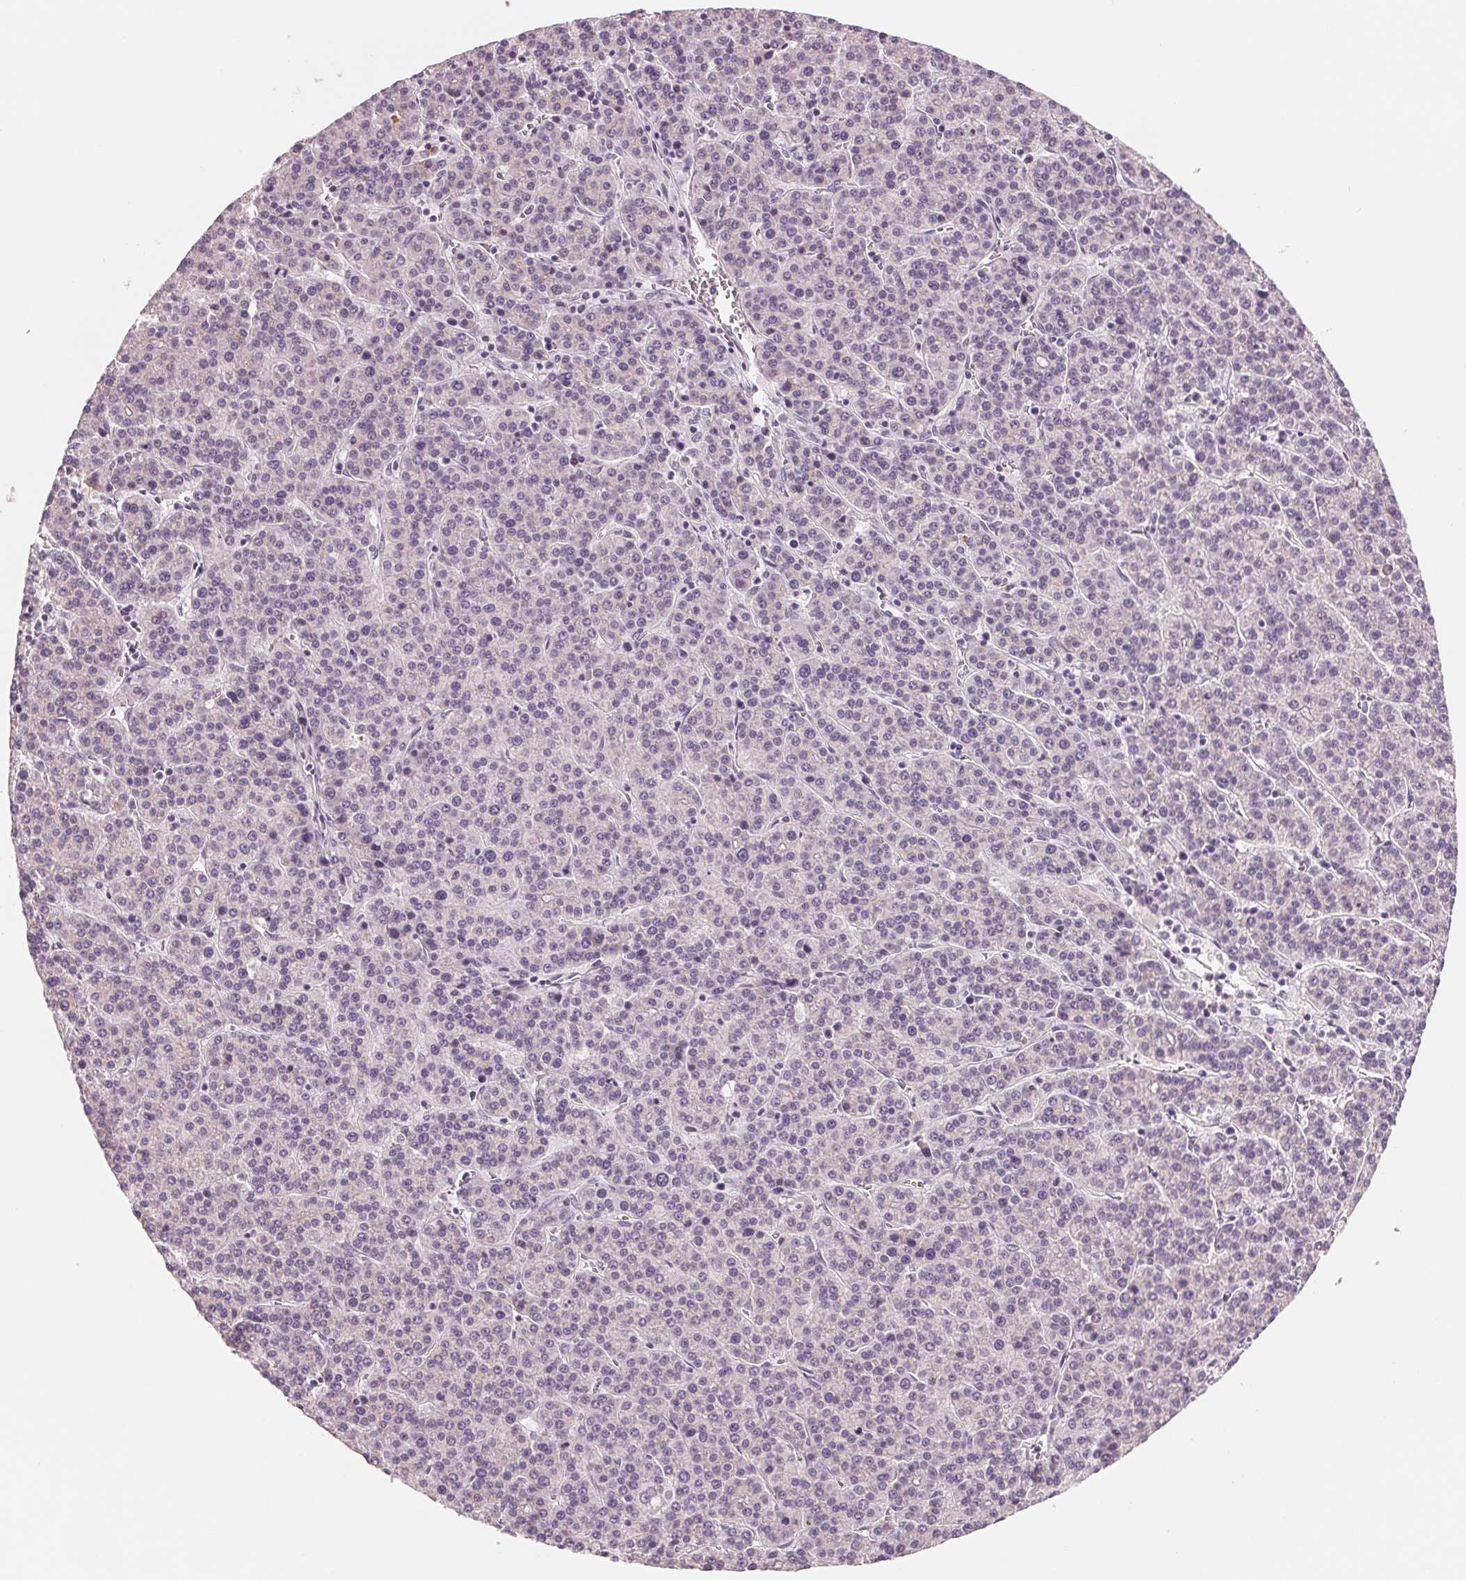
{"staining": {"intensity": "negative", "quantity": "none", "location": "none"}, "tissue": "liver cancer", "cell_type": "Tumor cells", "image_type": "cancer", "snomed": [{"axis": "morphology", "description": "Carcinoma, Hepatocellular, NOS"}, {"axis": "topography", "description": "Liver"}], "caption": "Immunohistochemistry (IHC) photomicrograph of human liver cancer (hepatocellular carcinoma) stained for a protein (brown), which reveals no positivity in tumor cells. (DAB (3,3'-diaminobenzidine) immunohistochemistry (IHC) with hematoxylin counter stain).", "gene": "IL9R", "patient": {"sex": "female", "age": 58}}